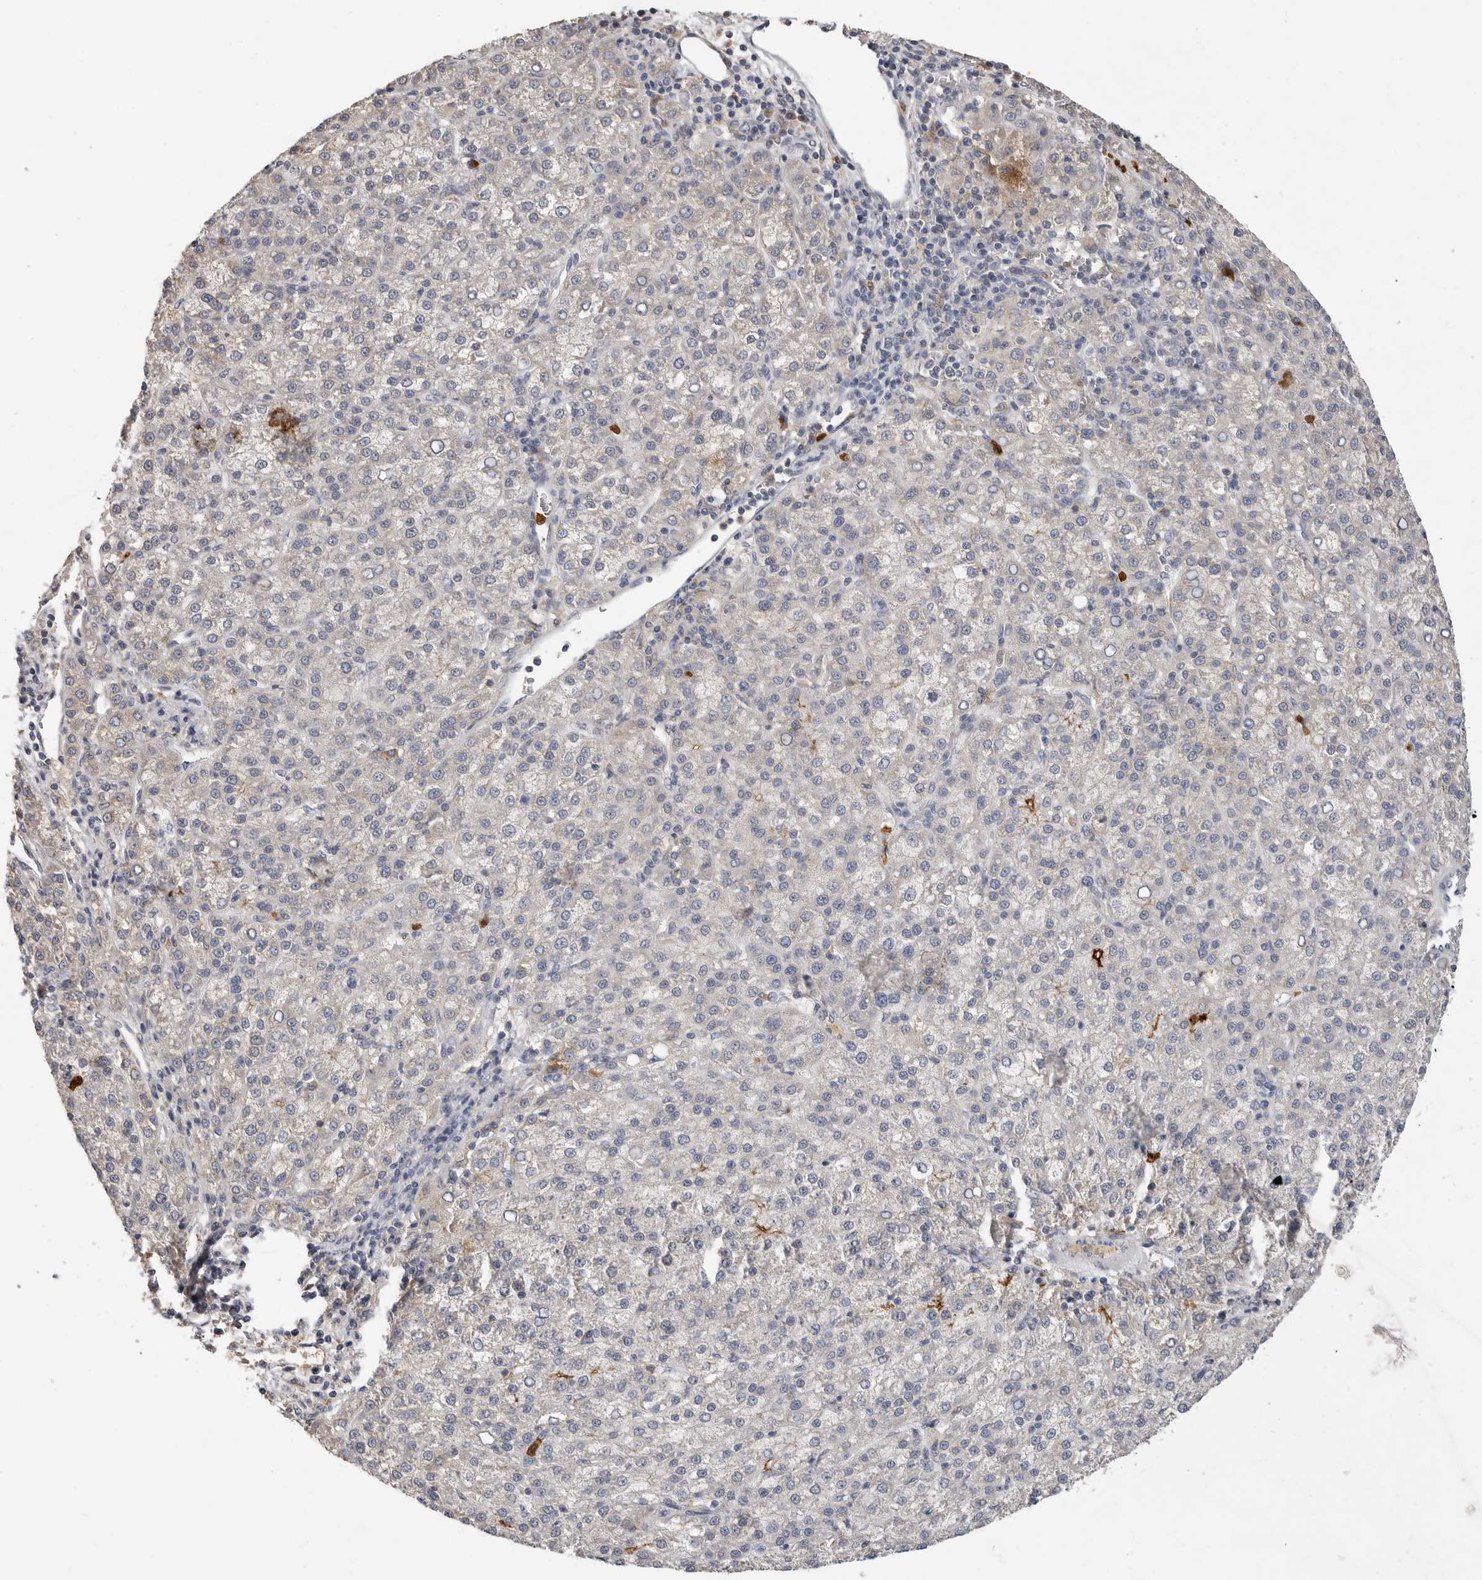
{"staining": {"intensity": "negative", "quantity": "none", "location": "none"}, "tissue": "liver cancer", "cell_type": "Tumor cells", "image_type": "cancer", "snomed": [{"axis": "morphology", "description": "Carcinoma, Hepatocellular, NOS"}, {"axis": "topography", "description": "Liver"}], "caption": "Immunohistochemistry (IHC) micrograph of human liver cancer stained for a protein (brown), which displays no positivity in tumor cells.", "gene": "LTBR", "patient": {"sex": "female", "age": 58}}